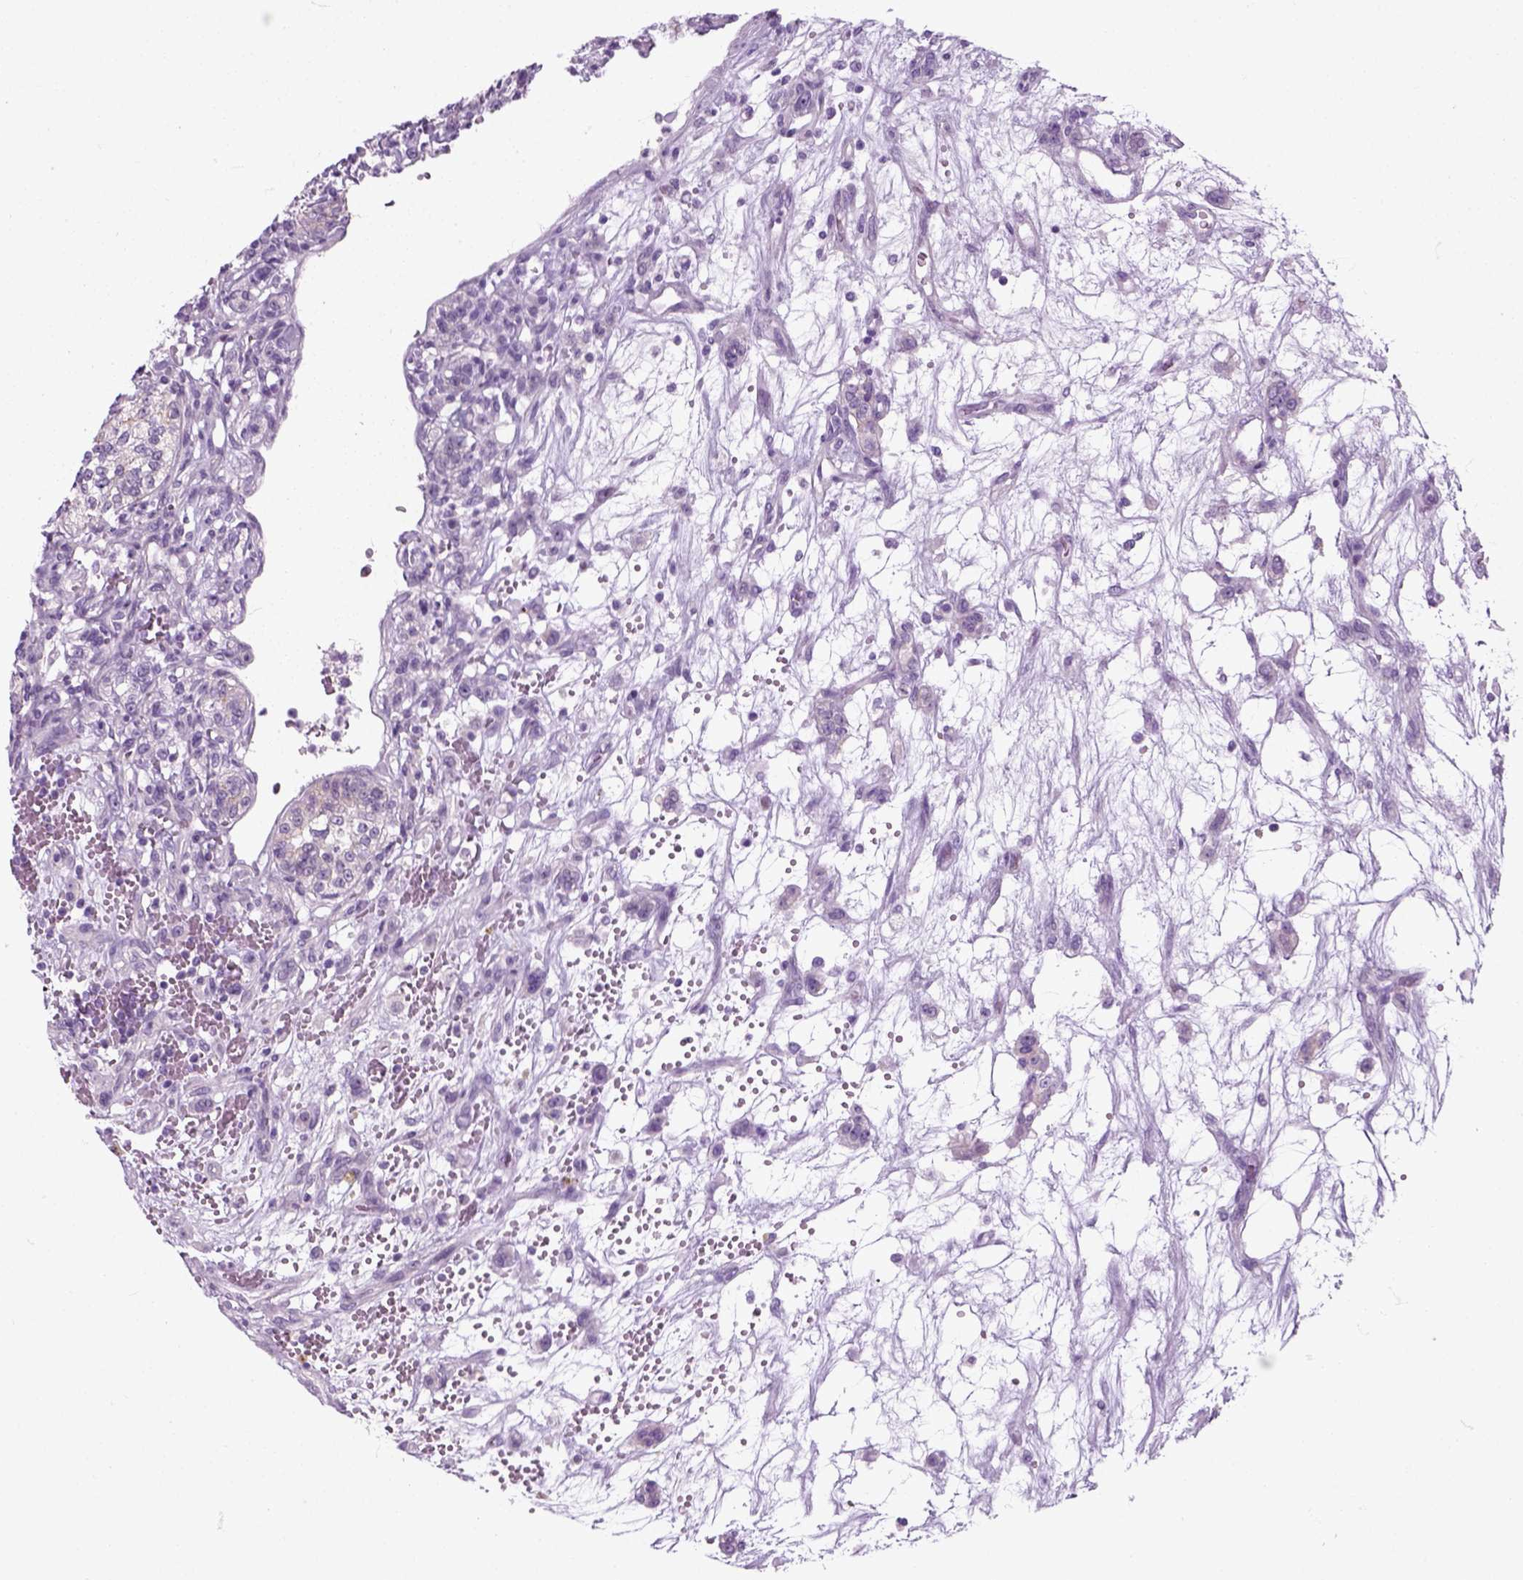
{"staining": {"intensity": "negative", "quantity": "none", "location": "none"}, "tissue": "renal cancer", "cell_type": "Tumor cells", "image_type": "cancer", "snomed": [{"axis": "morphology", "description": "Adenocarcinoma, NOS"}, {"axis": "topography", "description": "Kidney"}], "caption": "This is an immunohistochemistry (IHC) histopathology image of renal adenocarcinoma. There is no positivity in tumor cells.", "gene": "SLC12A5", "patient": {"sex": "female", "age": 63}}